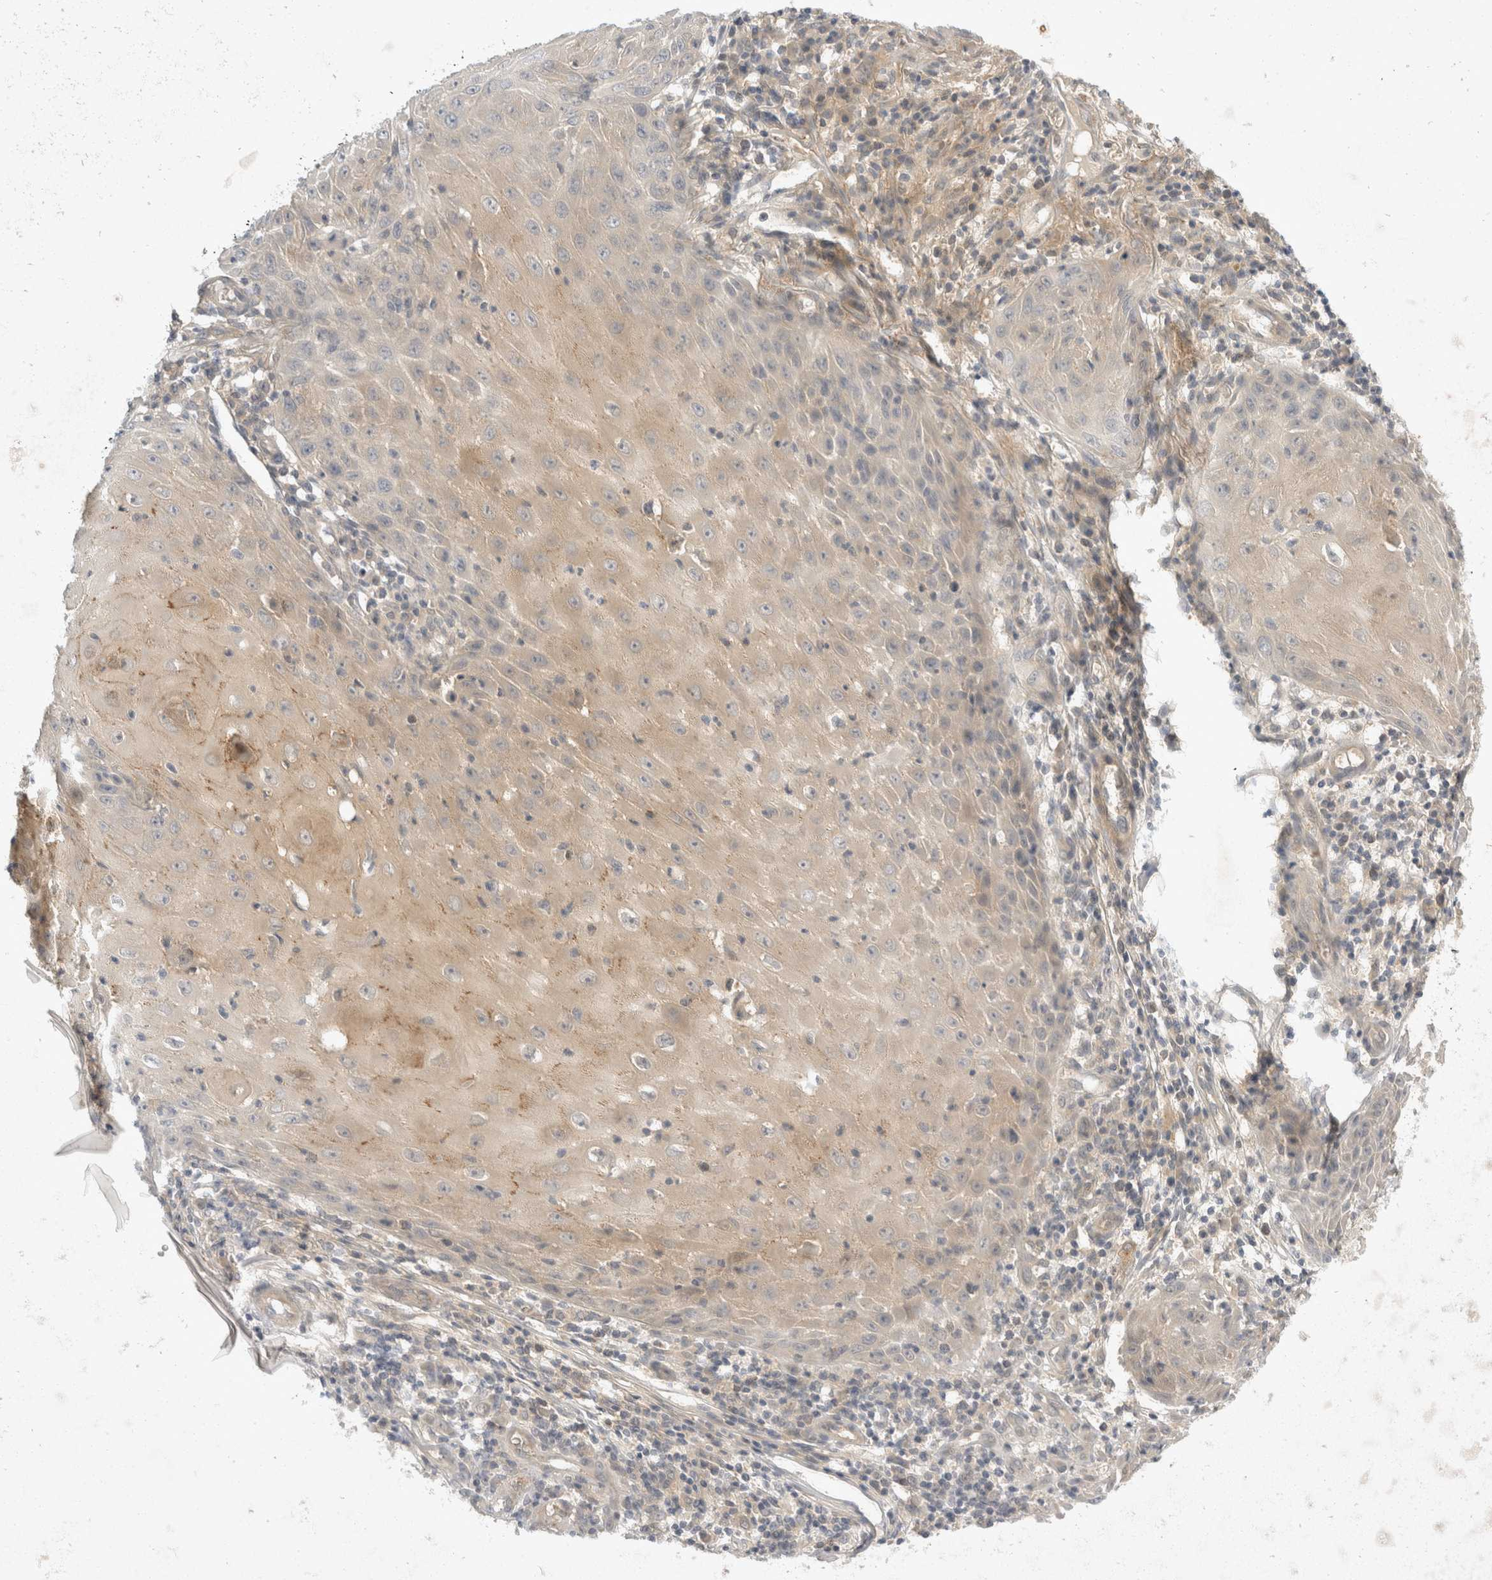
{"staining": {"intensity": "weak", "quantity": "<25%", "location": "cytoplasmic/membranous"}, "tissue": "skin cancer", "cell_type": "Tumor cells", "image_type": "cancer", "snomed": [{"axis": "morphology", "description": "Squamous cell carcinoma, NOS"}, {"axis": "topography", "description": "Skin"}], "caption": "Tumor cells are negative for brown protein staining in skin squamous cell carcinoma.", "gene": "TOM1L2", "patient": {"sex": "female", "age": 73}}